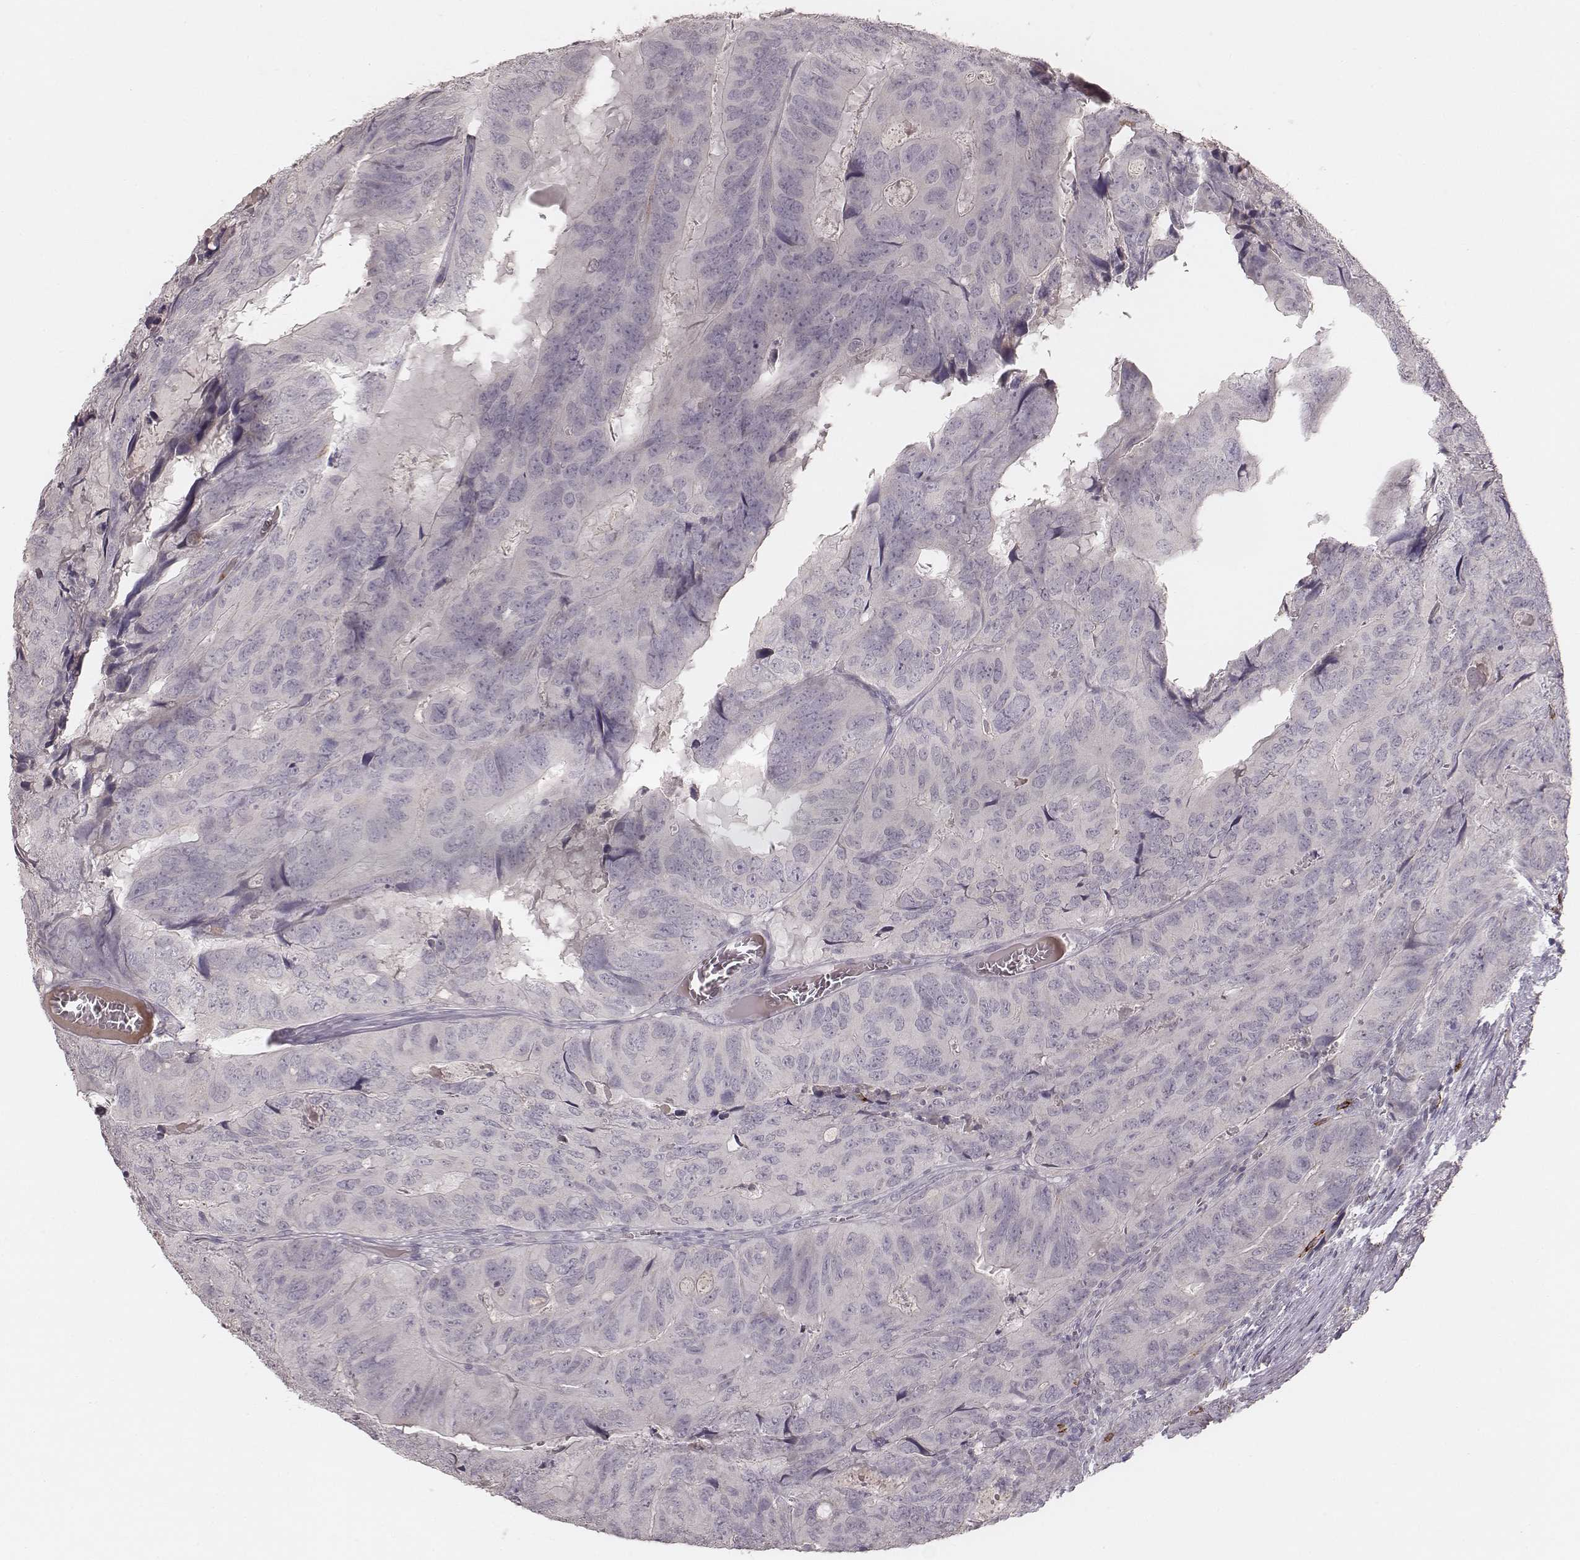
{"staining": {"intensity": "negative", "quantity": "none", "location": "none"}, "tissue": "colorectal cancer", "cell_type": "Tumor cells", "image_type": "cancer", "snomed": [{"axis": "morphology", "description": "Adenocarcinoma, NOS"}, {"axis": "topography", "description": "Colon"}], "caption": "Histopathology image shows no significant protein staining in tumor cells of colorectal cancer (adenocarcinoma).", "gene": "CD8A", "patient": {"sex": "male", "age": 79}}